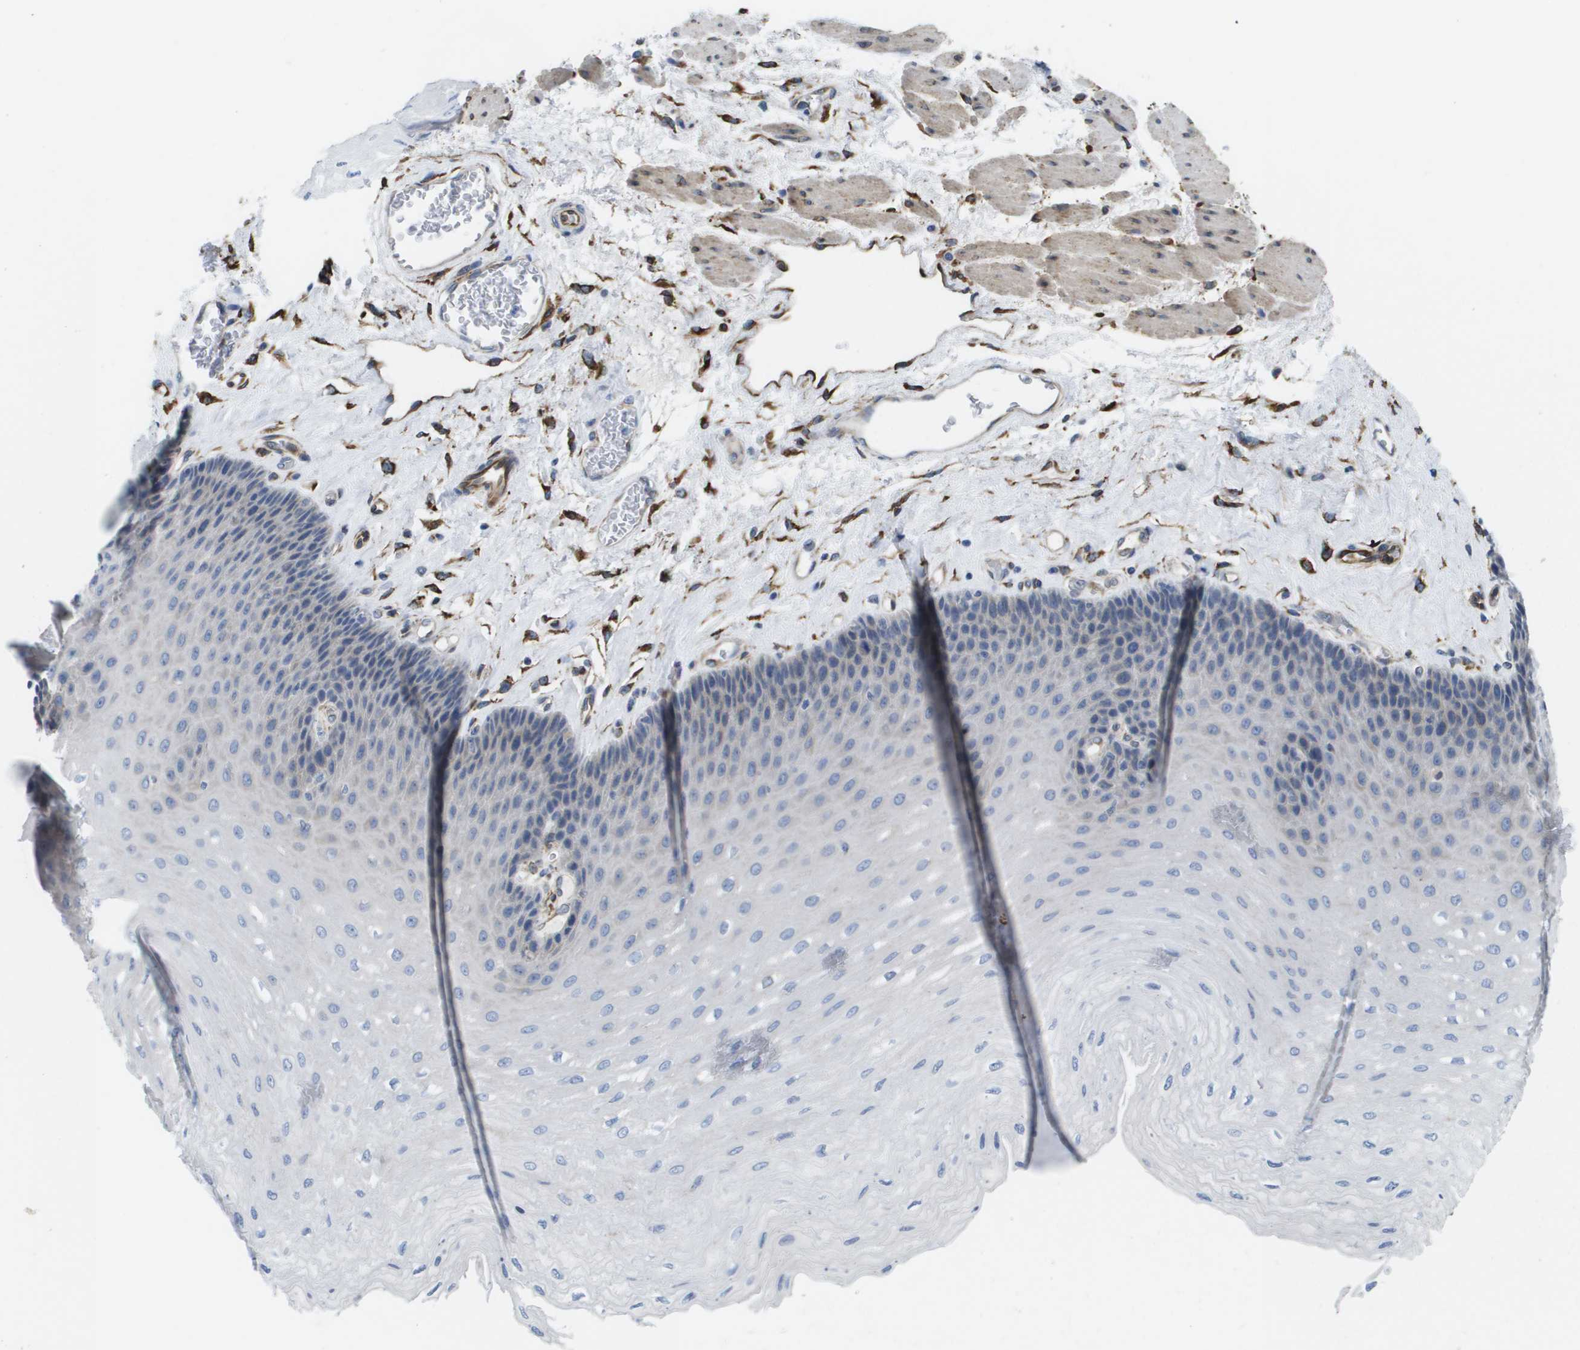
{"staining": {"intensity": "negative", "quantity": "none", "location": "none"}, "tissue": "esophagus", "cell_type": "Squamous epithelial cells", "image_type": "normal", "snomed": [{"axis": "morphology", "description": "Normal tissue, NOS"}, {"axis": "topography", "description": "Esophagus"}], "caption": "IHC histopathology image of unremarkable esophagus stained for a protein (brown), which exhibits no staining in squamous epithelial cells.", "gene": "ST3GAL2", "patient": {"sex": "female", "age": 72}}